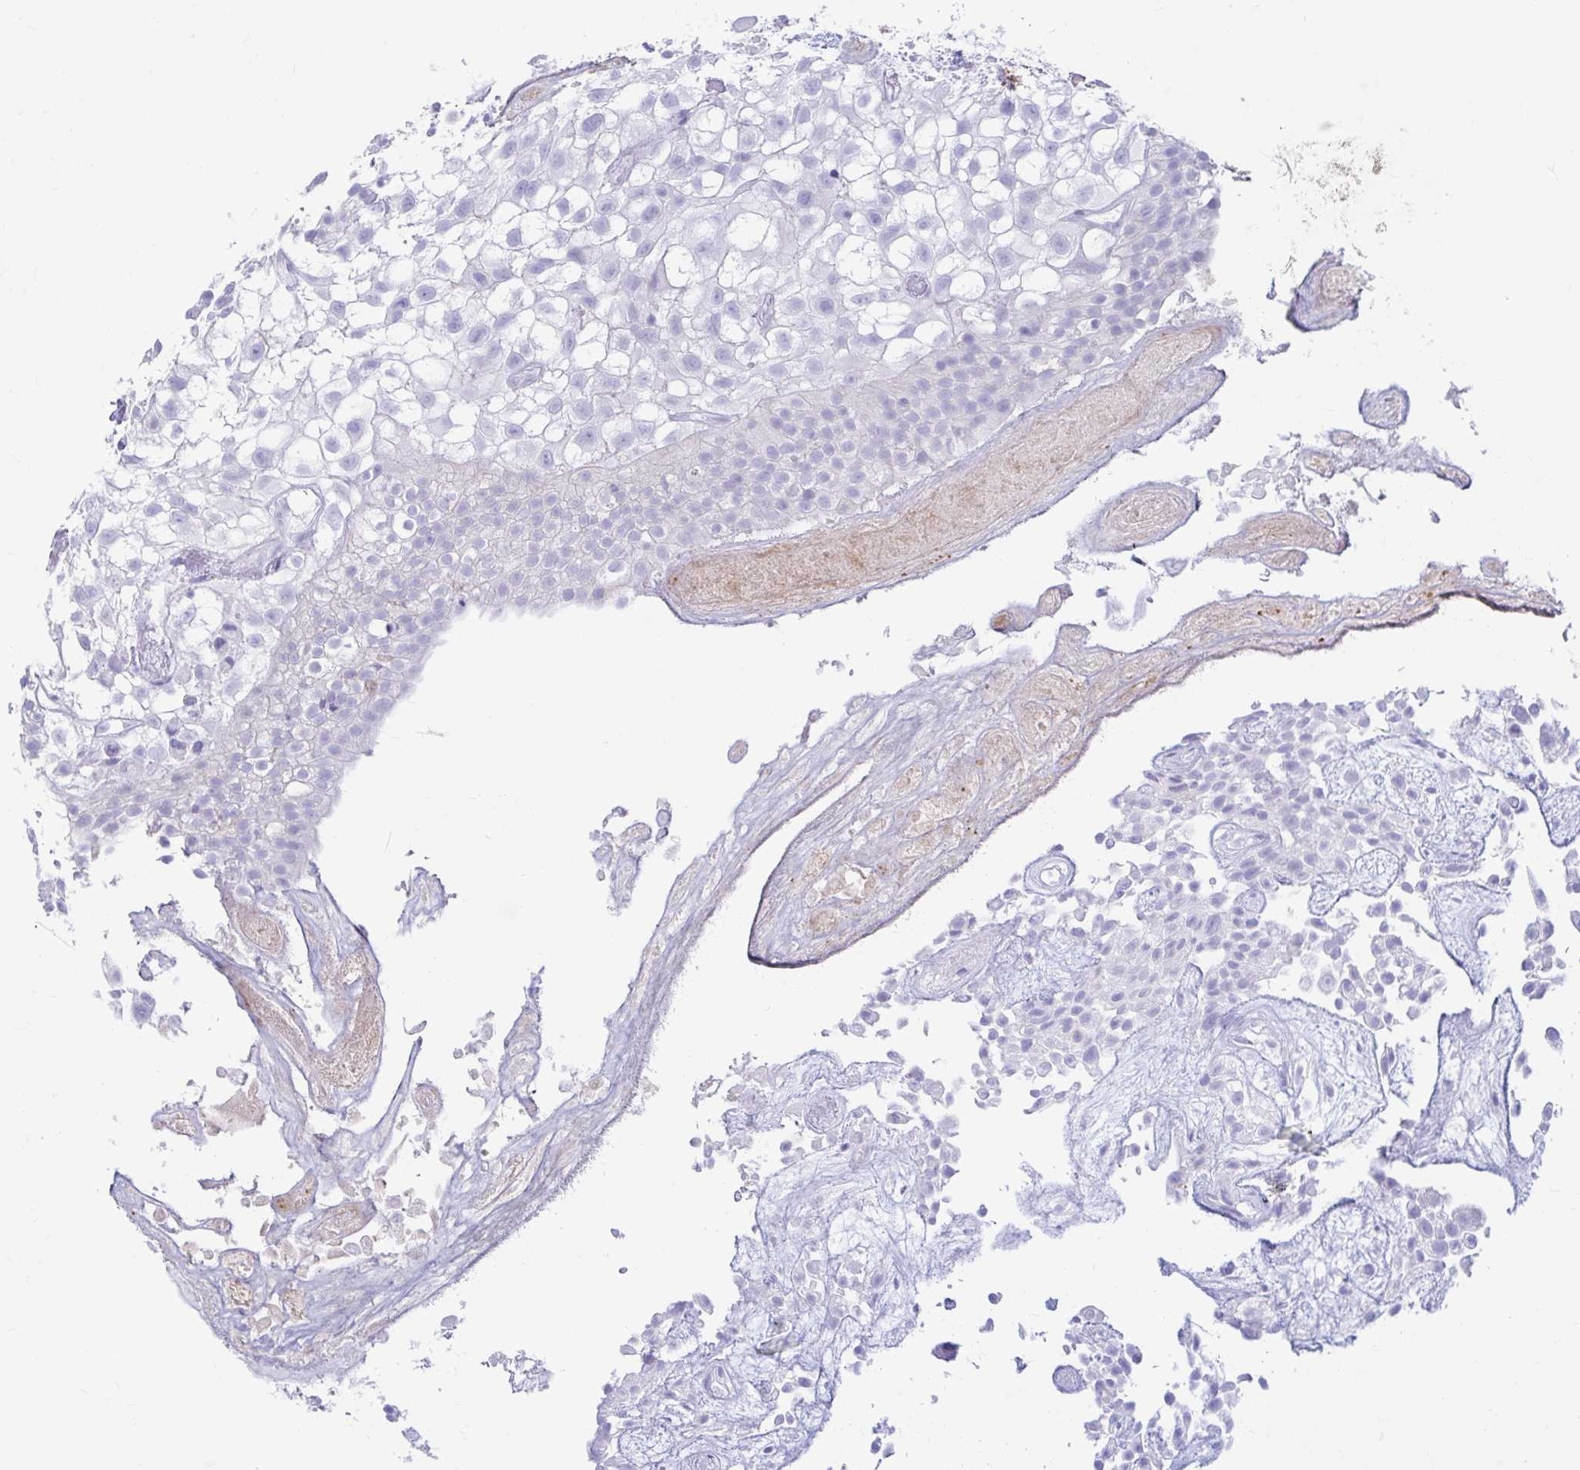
{"staining": {"intensity": "negative", "quantity": "none", "location": "none"}, "tissue": "urothelial cancer", "cell_type": "Tumor cells", "image_type": "cancer", "snomed": [{"axis": "morphology", "description": "Urothelial carcinoma, High grade"}, {"axis": "topography", "description": "Urinary bladder"}], "caption": "Tumor cells show no significant protein expression in urothelial cancer. (Brightfield microscopy of DAB (3,3'-diaminobenzidine) immunohistochemistry at high magnification).", "gene": "ERICH6", "patient": {"sex": "male", "age": 56}}